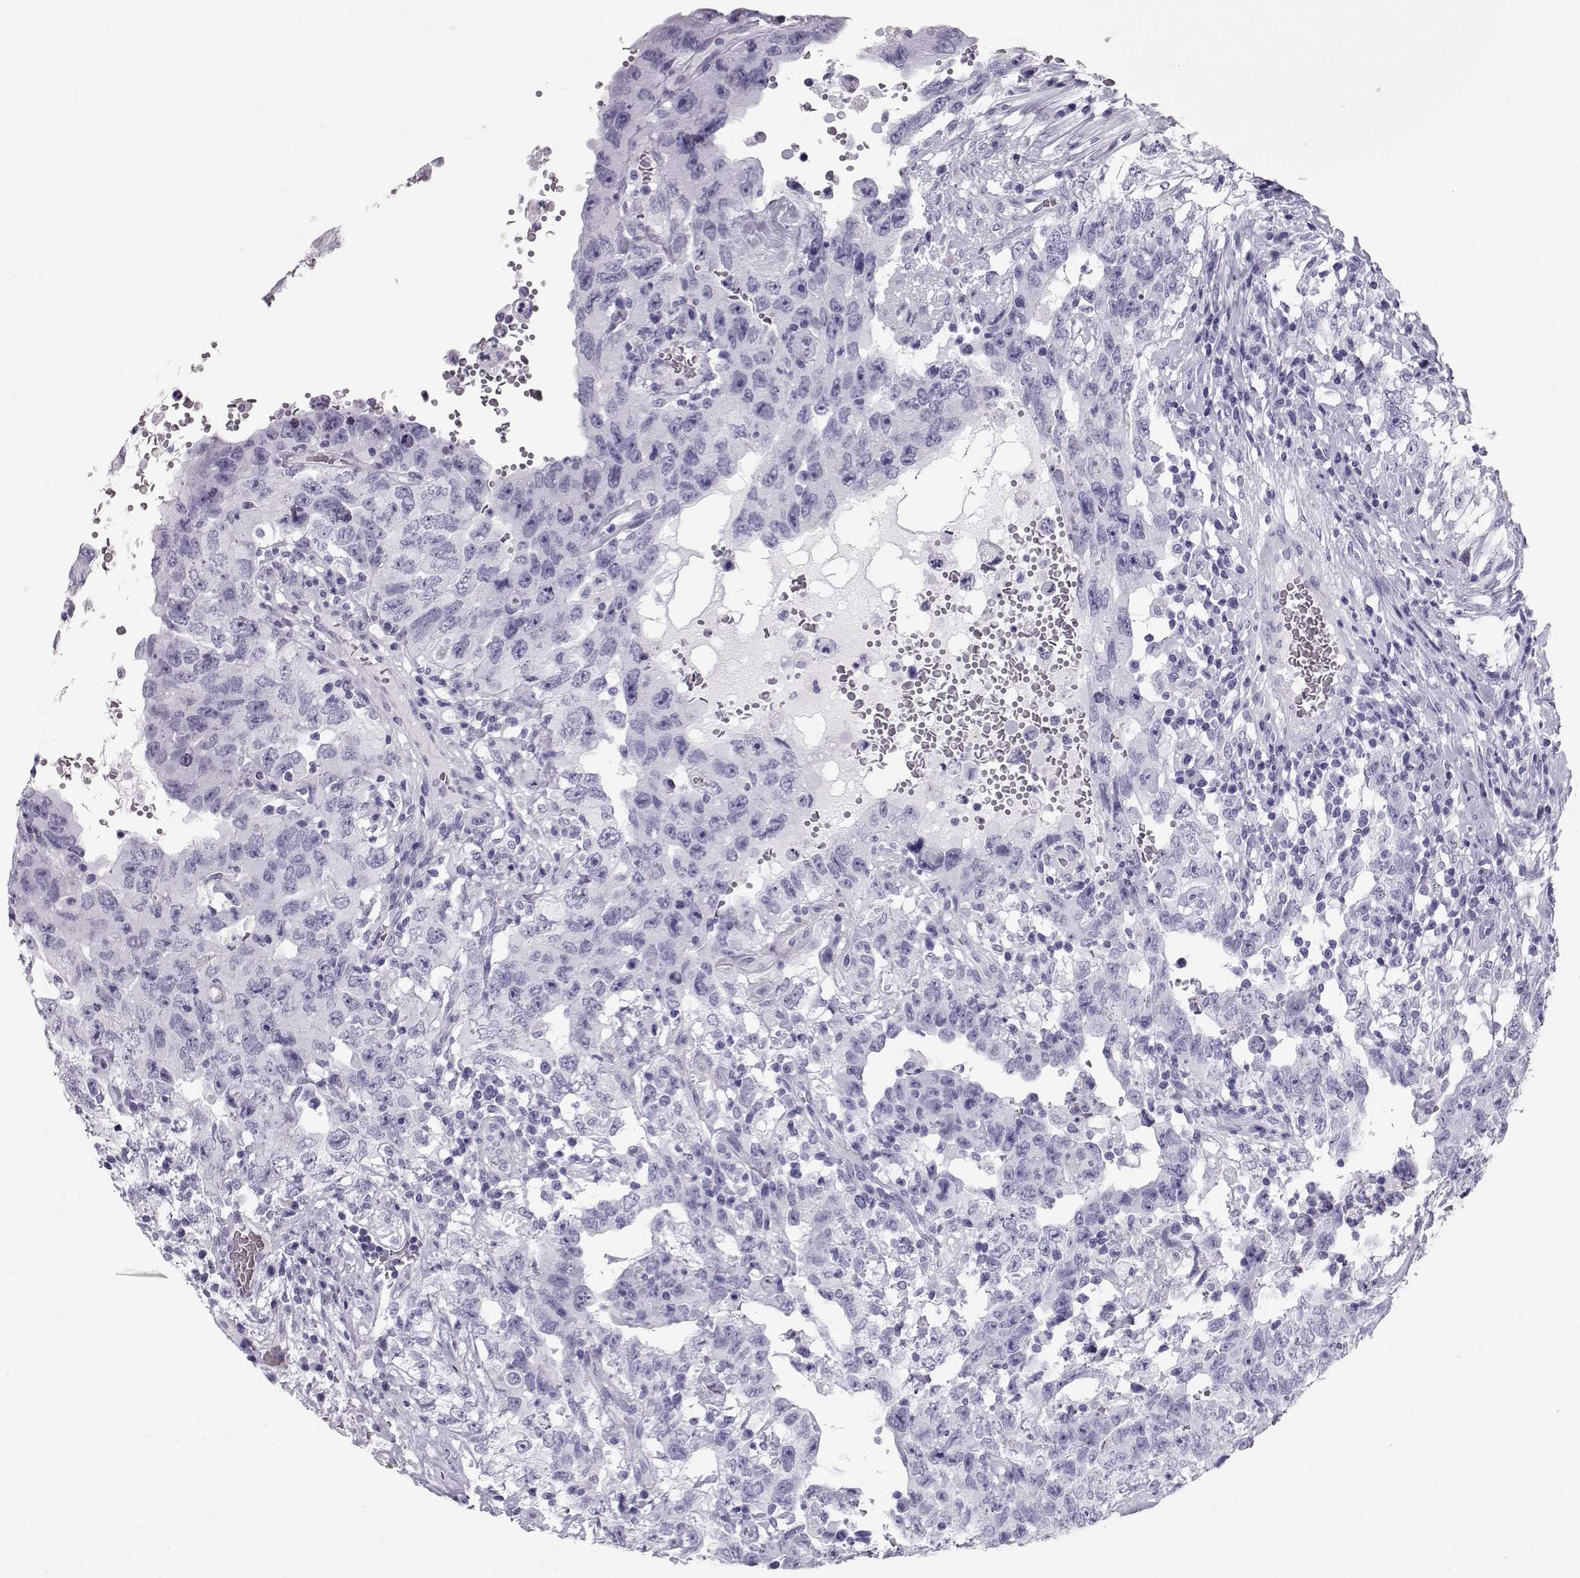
{"staining": {"intensity": "negative", "quantity": "none", "location": "none"}, "tissue": "testis cancer", "cell_type": "Tumor cells", "image_type": "cancer", "snomed": [{"axis": "morphology", "description": "Carcinoma, Embryonal, NOS"}, {"axis": "topography", "description": "Testis"}], "caption": "Immunohistochemistry (IHC) photomicrograph of neoplastic tissue: human testis embryonal carcinoma stained with DAB (3,3'-diaminobenzidine) shows no significant protein staining in tumor cells.", "gene": "RD3", "patient": {"sex": "male", "age": 26}}